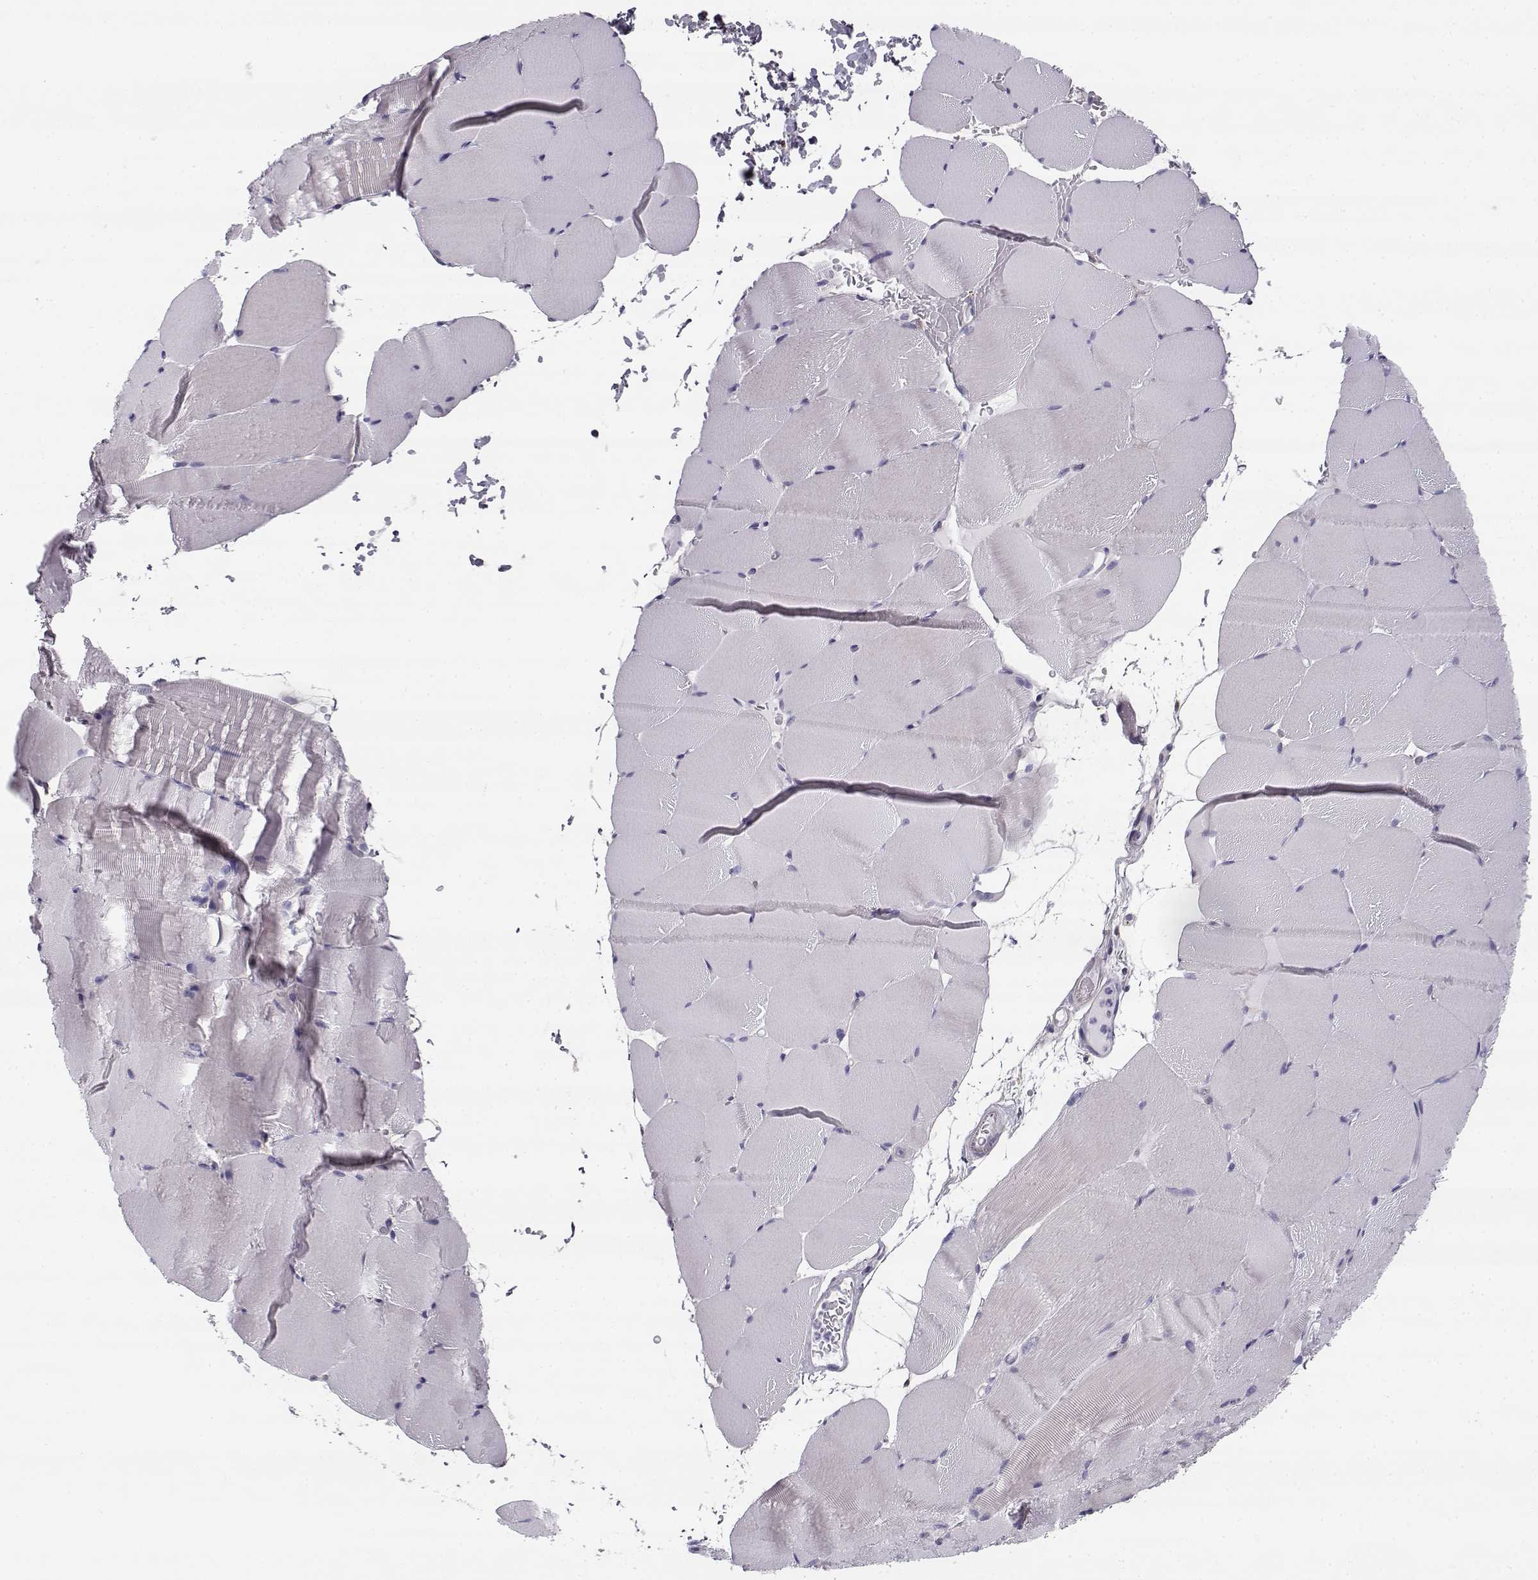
{"staining": {"intensity": "negative", "quantity": "none", "location": "none"}, "tissue": "skeletal muscle", "cell_type": "Myocytes", "image_type": "normal", "snomed": [{"axis": "morphology", "description": "Normal tissue, NOS"}, {"axis": "topography", "description": "Skeletal muscle"}], "caption": "High magnification brightfield microscopy of benign skeletal muscle stained with DAB (3,3'-diaminobenzidine) (brown) and counterstained with hematoxylin (blue): myocytes show no significant staining. (DAB IHC visualized using brightfield microscopy, high magnification).", "gene": "CREB3L3", "patient": {"sex": "female", "age": 37}}